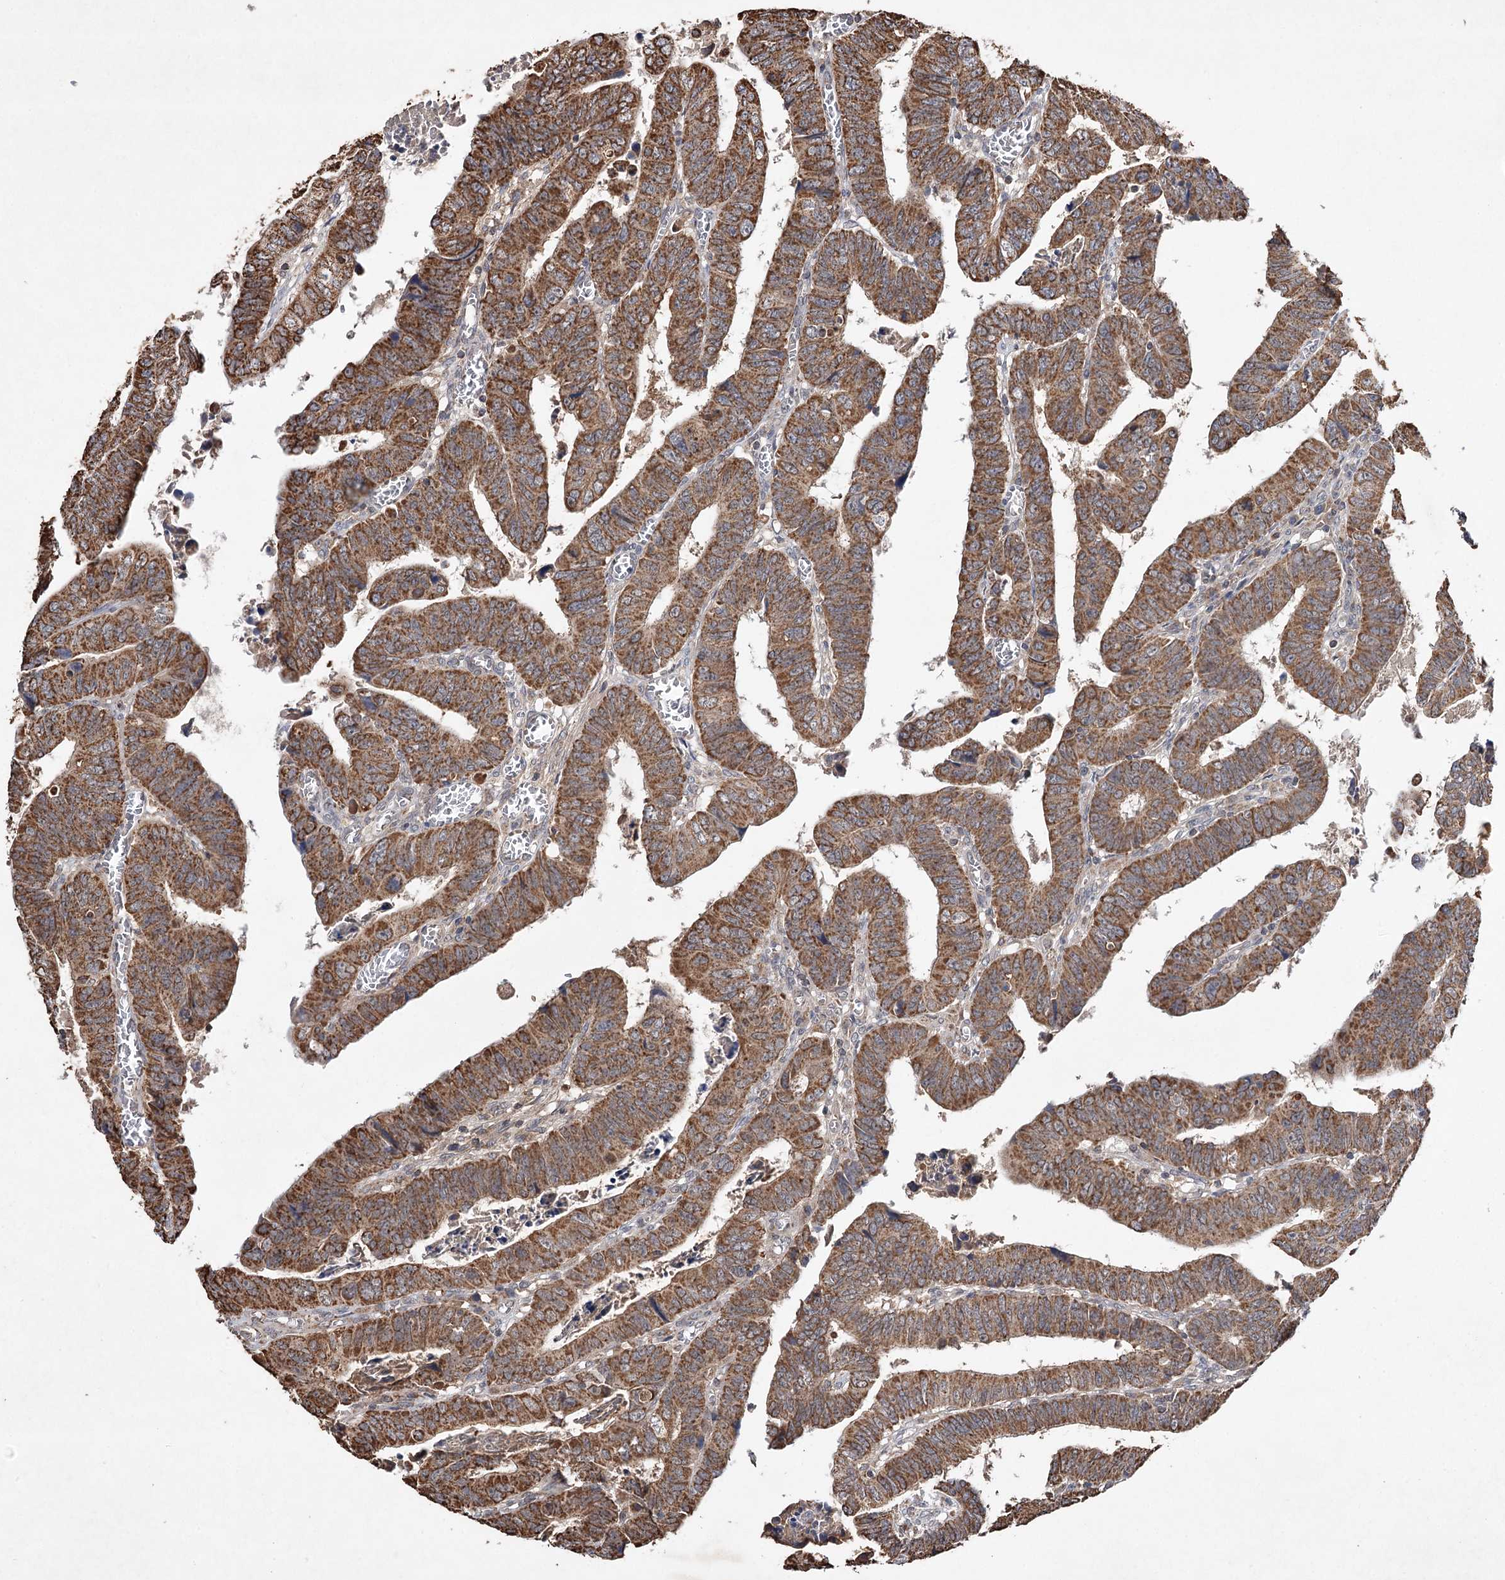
{"staining": {"intensity": "strong", "quantity": ">75%", "location": "cytoplasmic/membranous"}, "tissue": "colorectal cancer", "cell_type": "Tumor cells", "image_type": "cancer", "snomed": [{"axis": "morphology", "description": "Normal tissue, NOS"}, {"axis": "morphology", "description": "Adenocarcinoma, NOS"}, {"axis": "topography", "description": "Rectum"}], "caption": "Adenocarcinoma (colorectal) stained with a protein marker reveals strong staining in tumor cells.", "gene": "PIK3CB", "patient": {"sex": "female", "age": 65}}